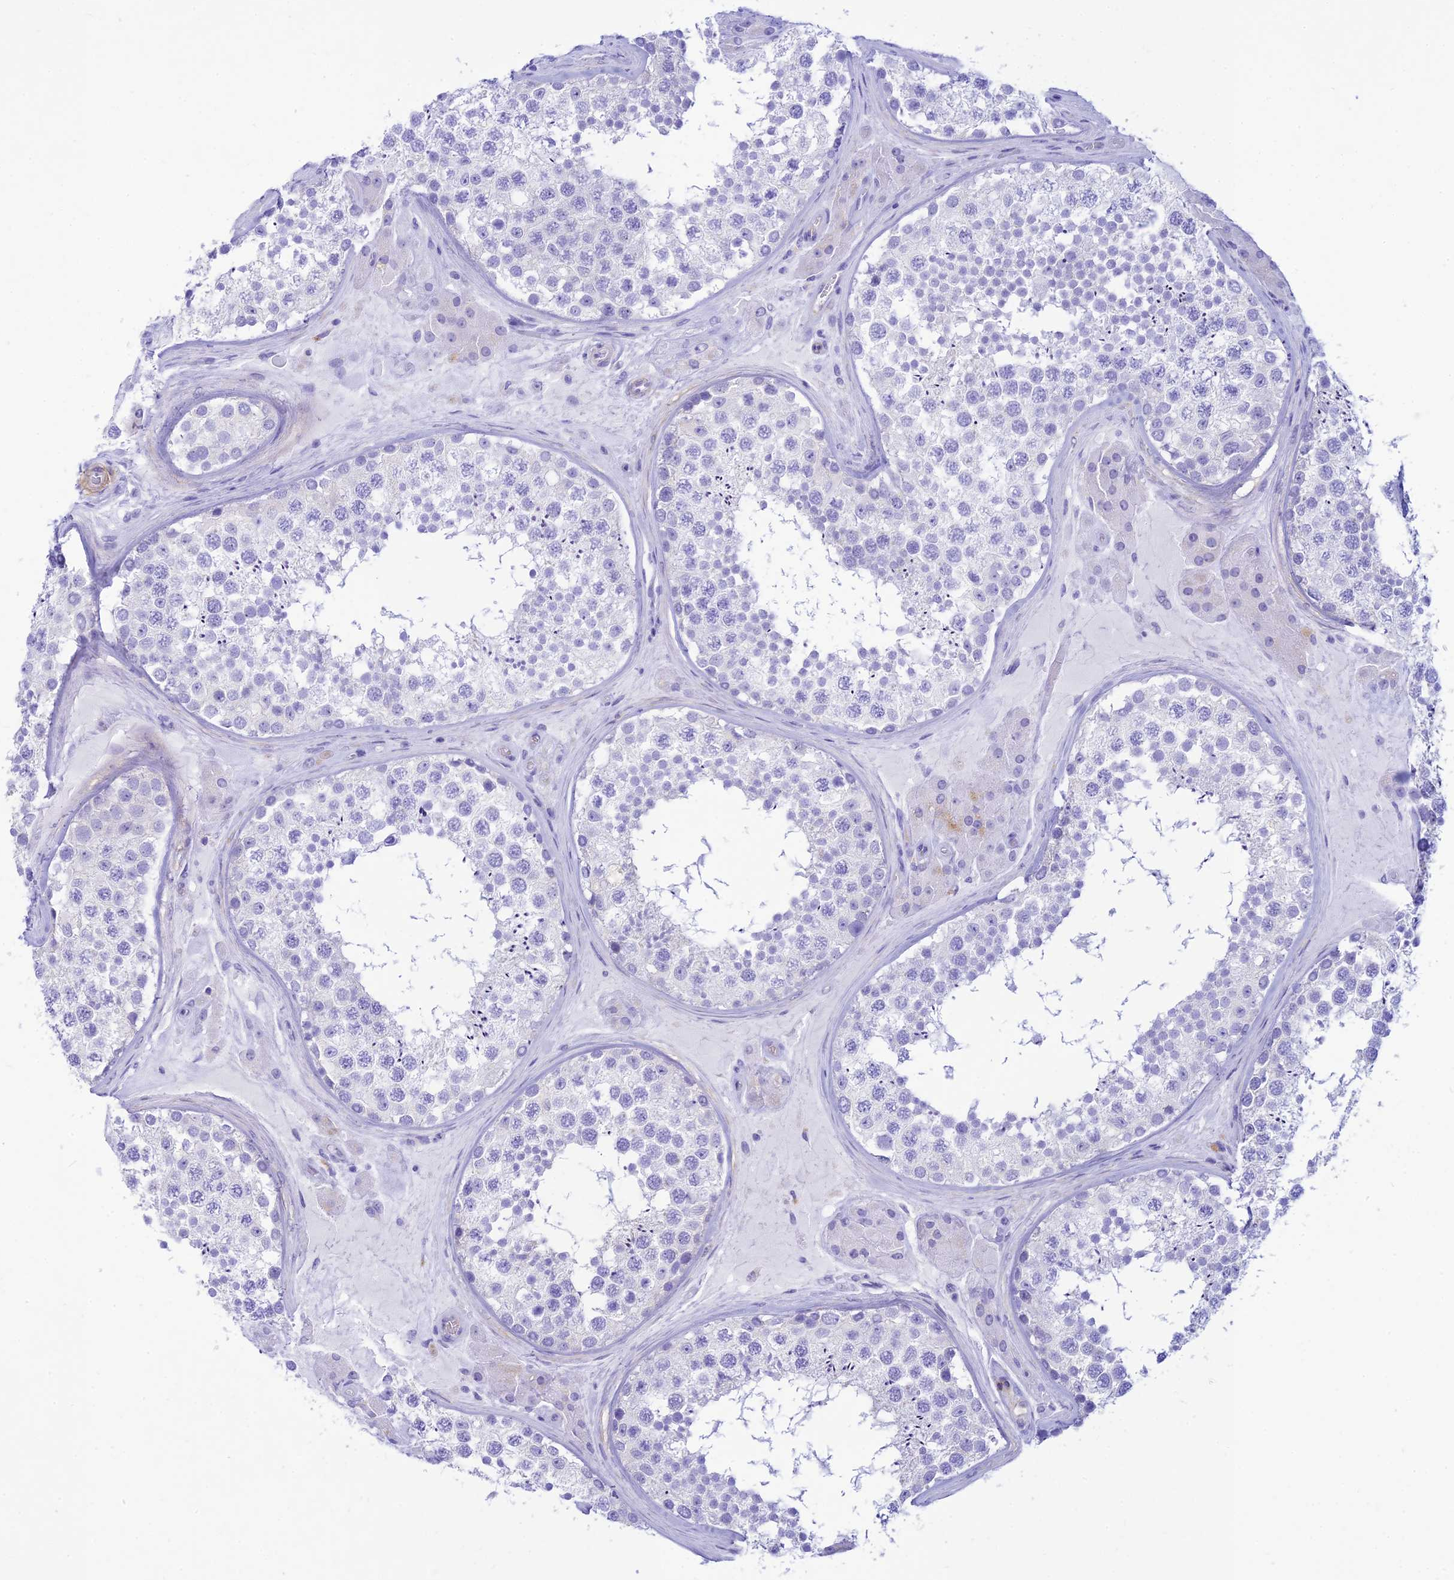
{"staining": {"intensity": "negative", "quantity": "none", "location": "none"}, "tissue": "testis", "cell_type": "Cells in seminiferous ducts", "image_type": "normal", "snomed": [{"axis": "morphology", "description": "Normal tissue, NOS"}, {"axis": "topography", "description": "Testis"}], "caption": "There is no significant staining in cells in seminiferous ducts of testis.", "gene": "FBXW4", "patient": {"sex": "male", "age": 46}}